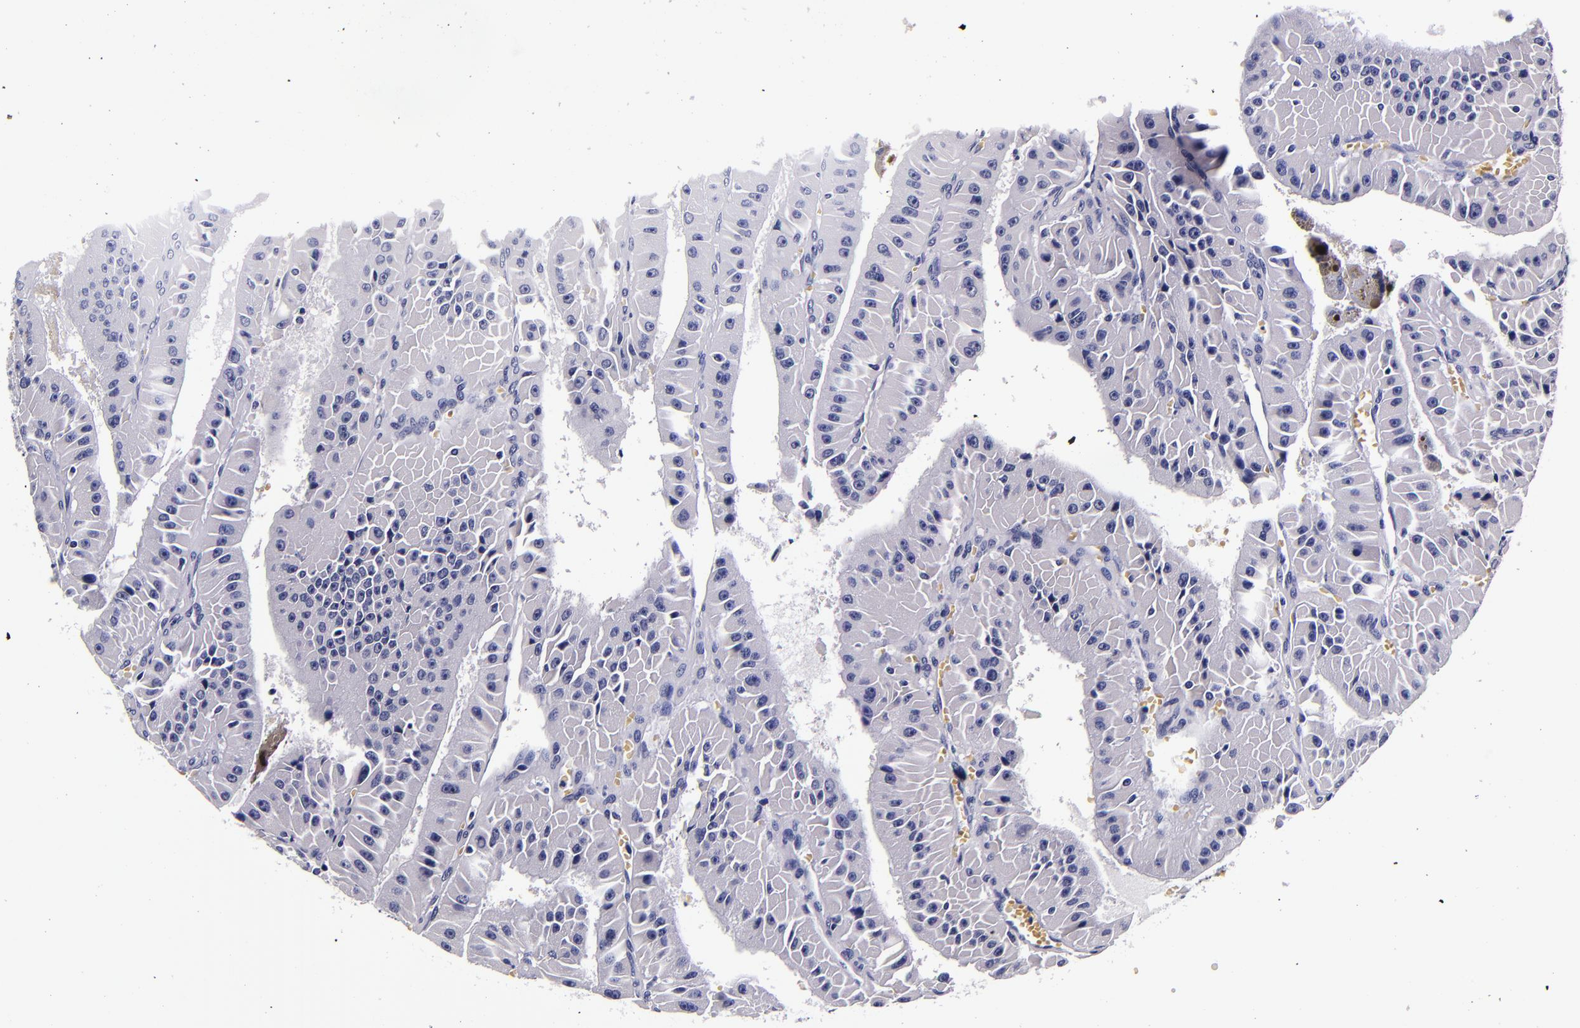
{"staining": {"intensity": "negative", "quantity": "none", "location": "none"}, "tissue": "thyroid cancer", "cell_type": "Tumor cells", "image_type": "cancer", "snomed": [{"axis": "morphology", "description": "Carcinoma, NOS"}, {"axis": "topography", "description": "Thyroid gland"}], "caption": "Image shows no significant protein staining in tumor cells of thyroid cancer (carcinoma).", "gene": "FBN1", "patient": {"sex": "male", "age": 76}}